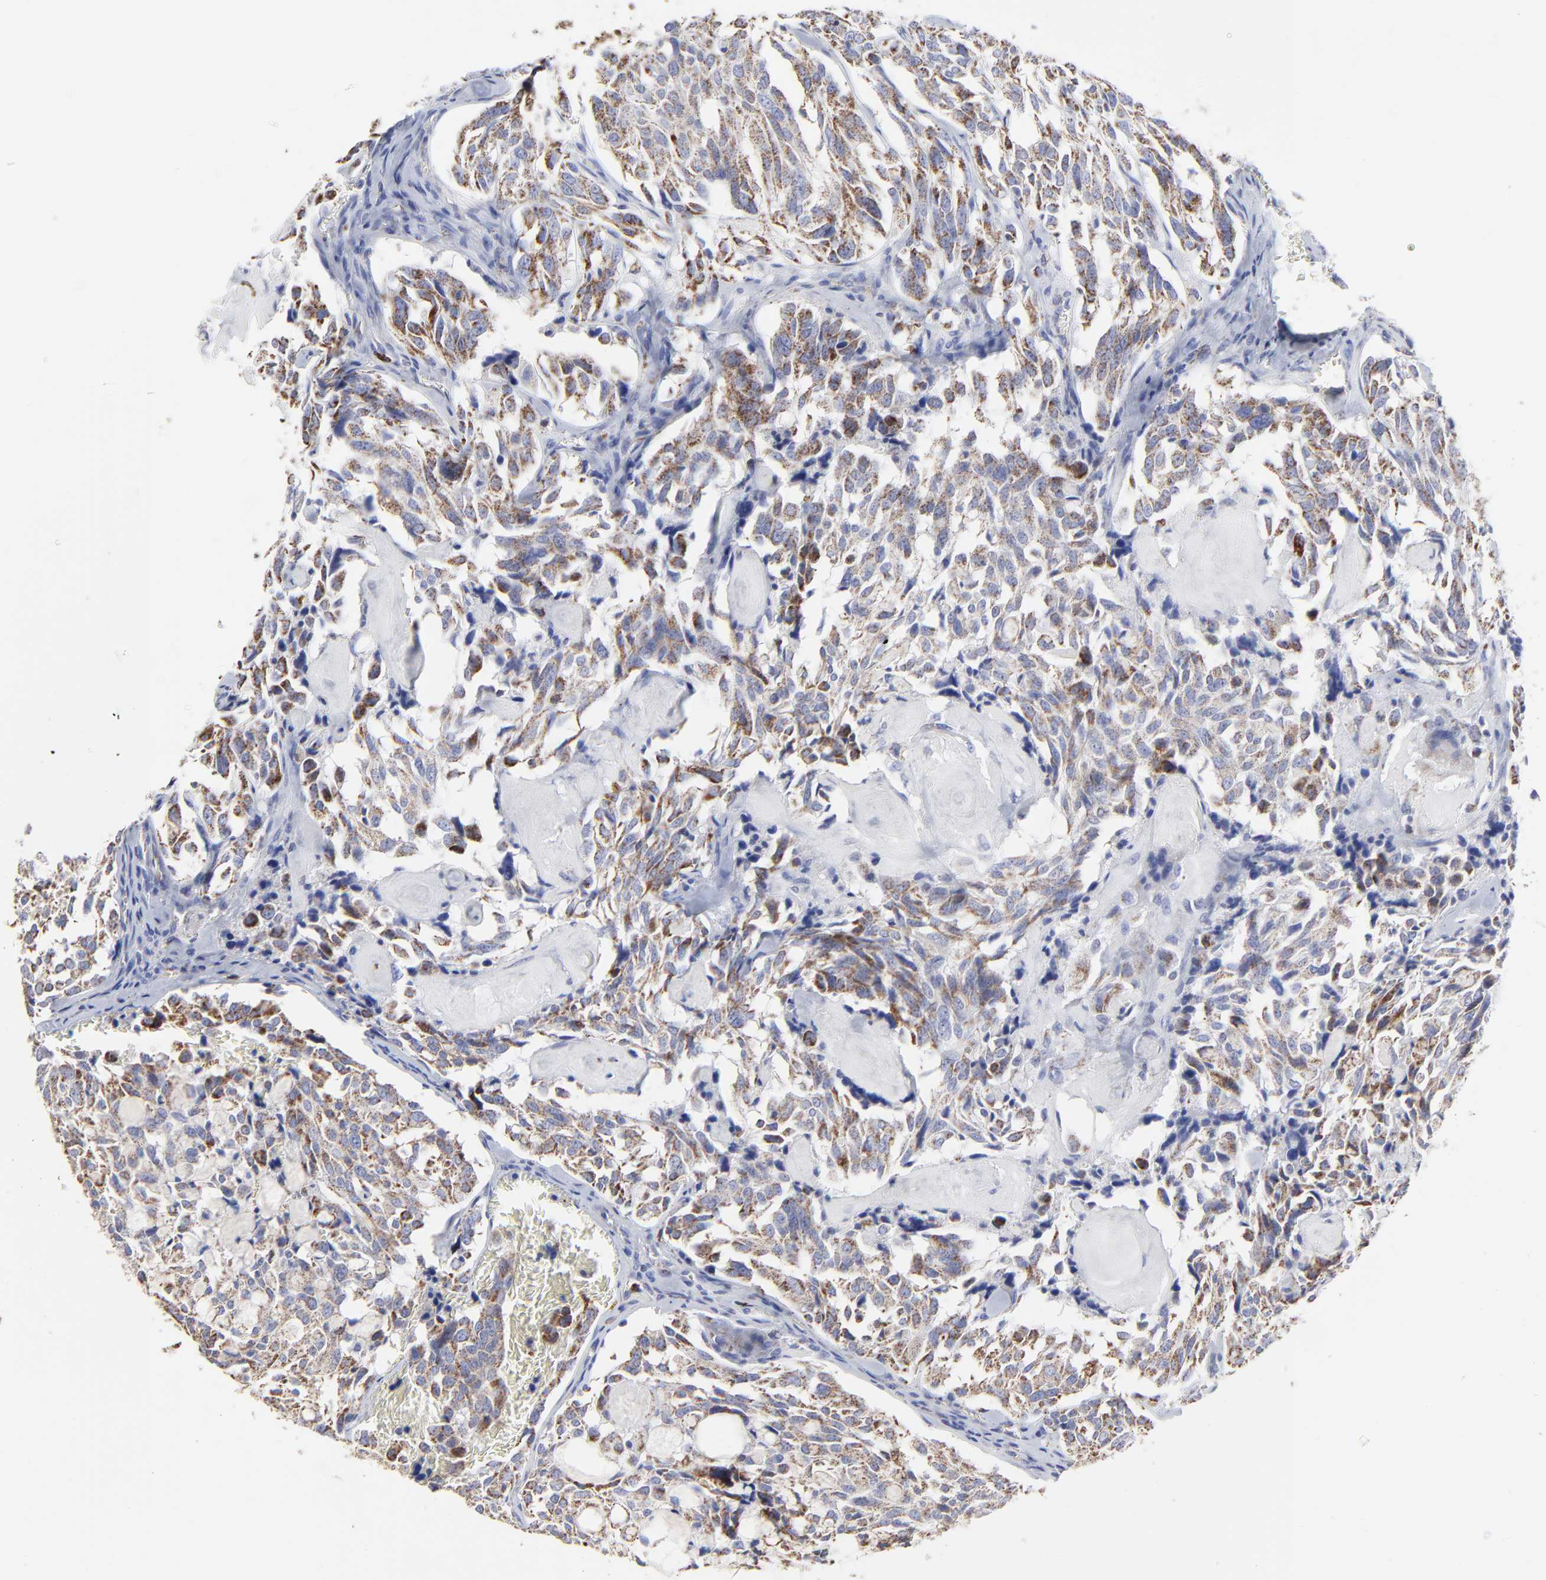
{"staining": {"intensity": "moderate", "quantity": ">75%", "location": "cytoplasmic/membranous"}, "tissue": "thyroid cancer", "cell_type": "Tumor cells", "image_type": "cancer", "snomed": [{"axis": "morphology", "description": "Carcinoma, NOS"}, {"axis": "morphology", "description": "Carcinoid, malignant, NOS"}, {"axis": "topography", "description": "Thyroid gland"}], "caption": "A medium amount of moderate cytoplasmic/membranous positivity is identified in about >75% of tumor cells in thyroid cancer (carcinoid (malignant)) tissue.", "gene": "PINK1", "patient": {"sex": "male", "age": 33}}